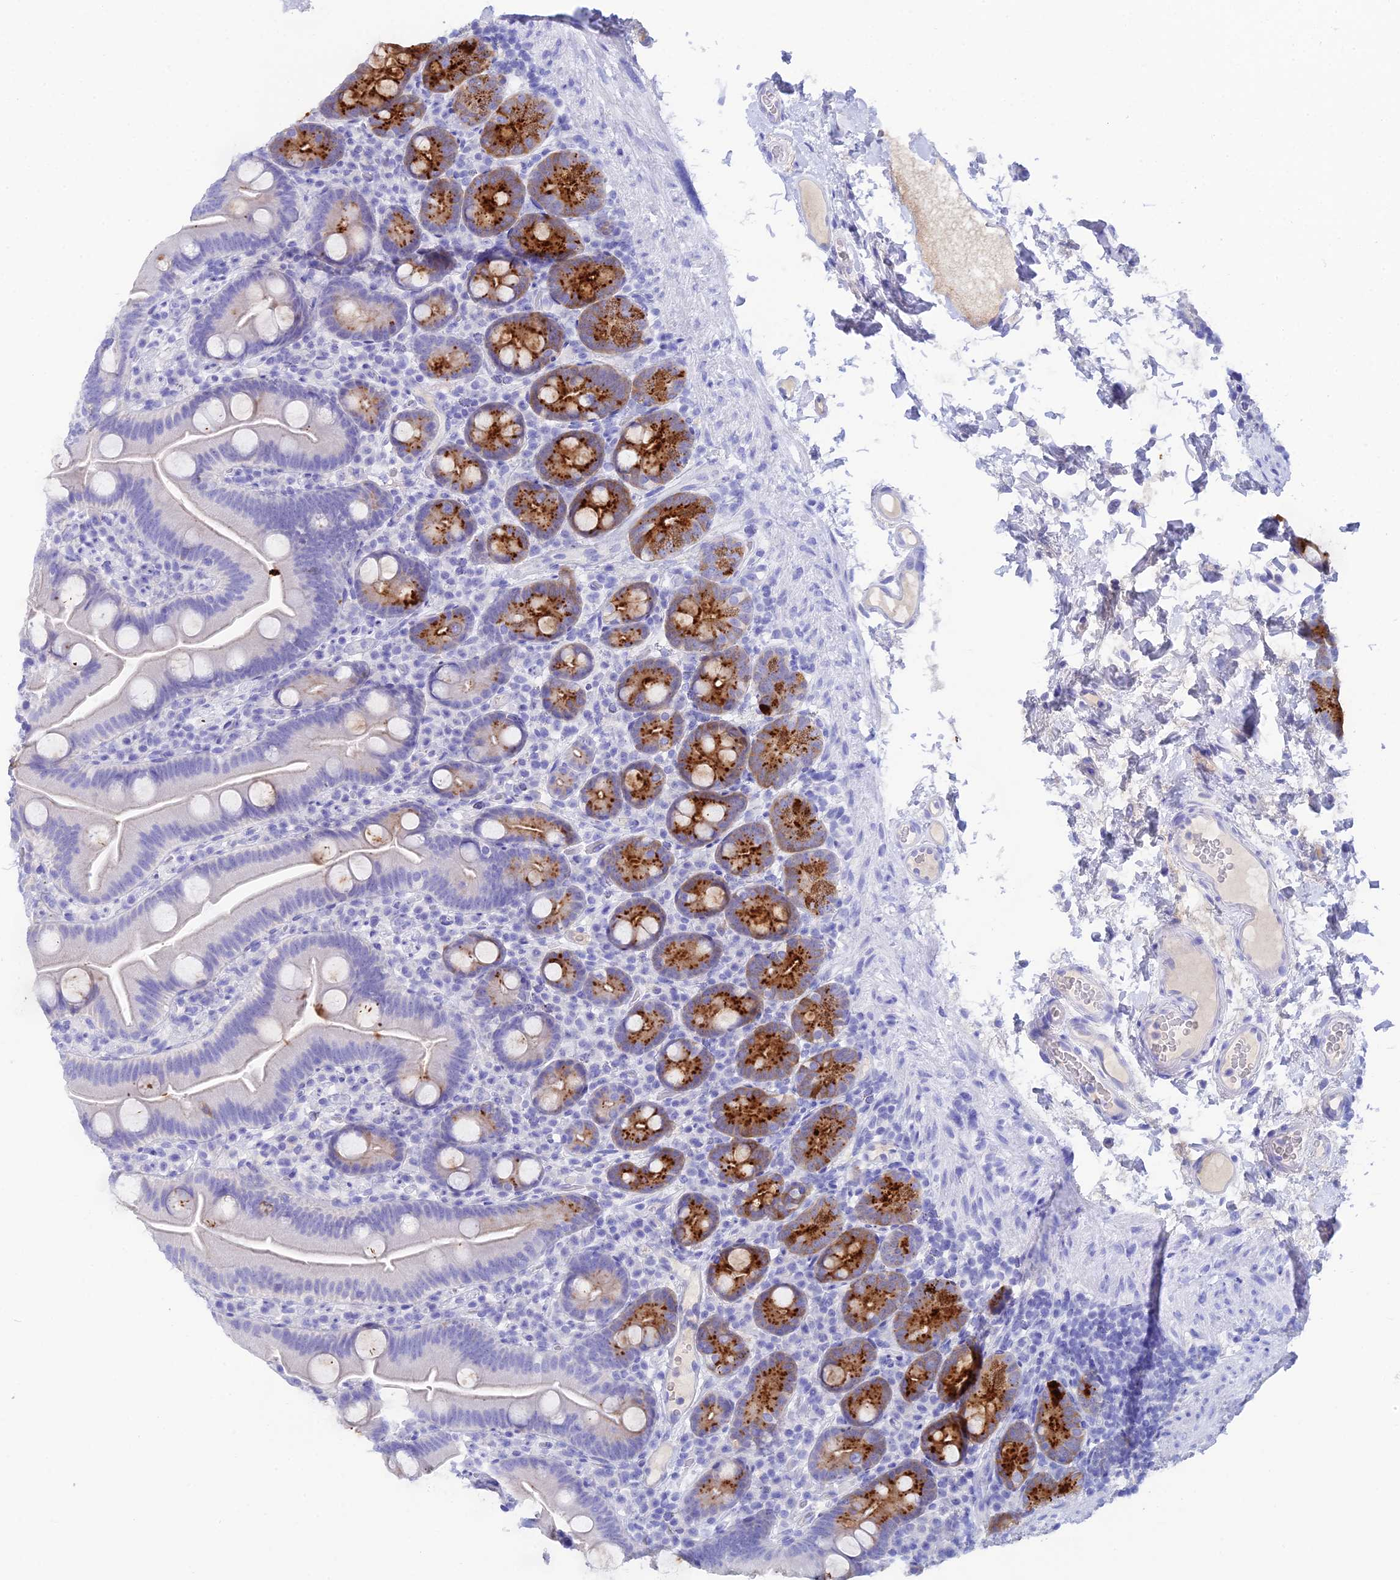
{"staining": {"intensity": "strong", "quantity": "<25%", "location": "cytoplasmic/membranous"}, "tissue": "small intestine", "cell_type": "Glandular cells", "image_type": "normal", "snomed": [{"axis": "morphology", "description": "Normal tissue, NOS"}, {"axis": "topography", "description": "Small intestine"}], "caption": "The photomicrograph demonstrates a brown stain indicating the presence of a protein in the cytoplasmic/membranous of glandular cells in small intestine. (brown staining indicates protein expression, while blue staining denotes nuclei).", "gene": "REG1A", "patient": {"sex": "female", "age": 68}}